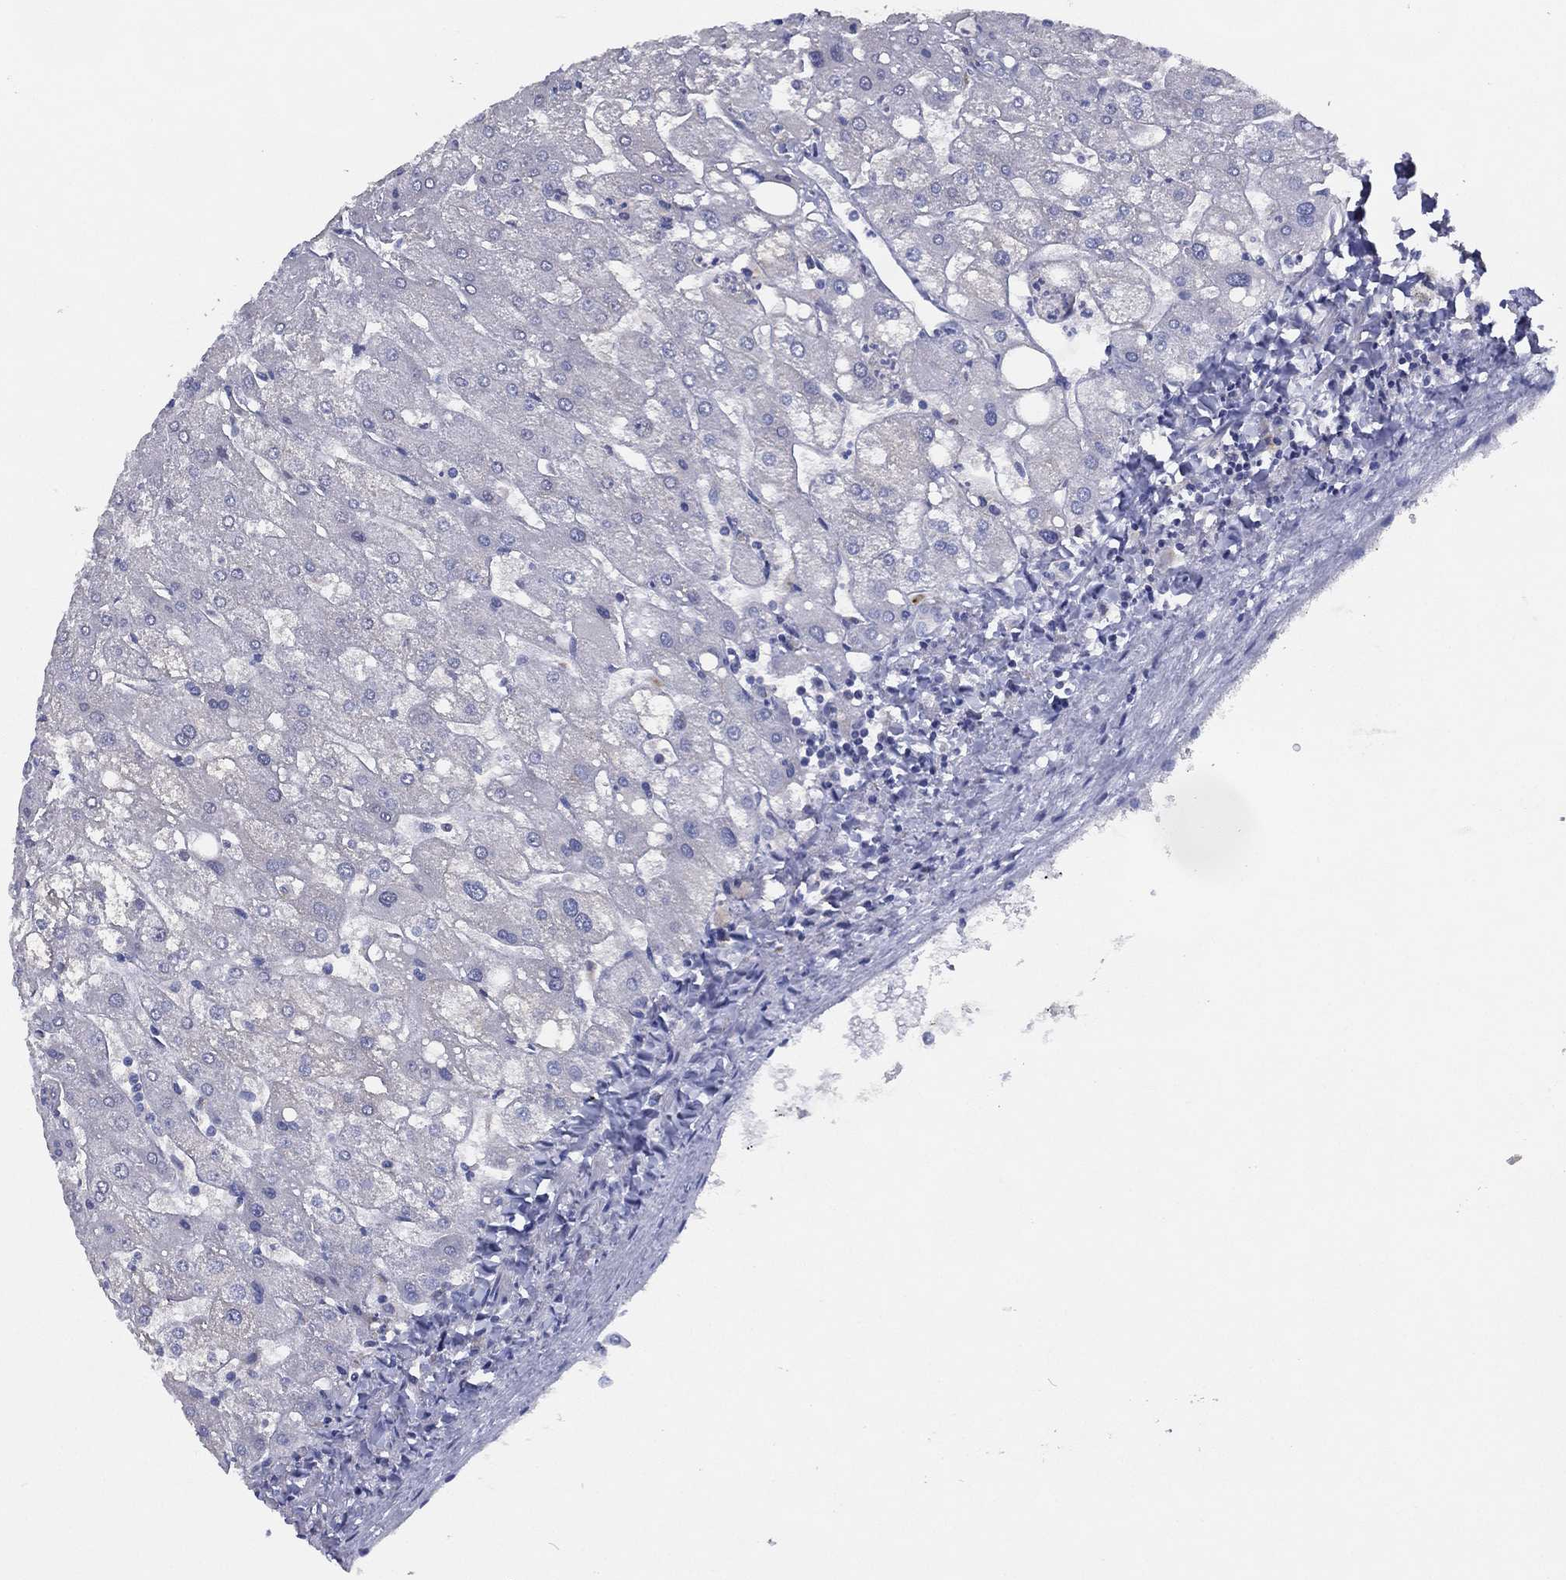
{"staining": {"intensity": "negative", "quantity": "none", "location": "none"}, "tissue": "liver", "cell_type": "Cholangiocytes", "image_type": "normal", "snomed": [{"axis": "morphology", "description": "Normal tissue, NOS"}, {"axis": "topography", "description": "Liver"}], "caption": "DAB immunohistochemical staining of benign human liver reveals no significant staining in cholangiocytes.", "gene": "ZNF223", "patient": {"sex": "male", "age": 67}}